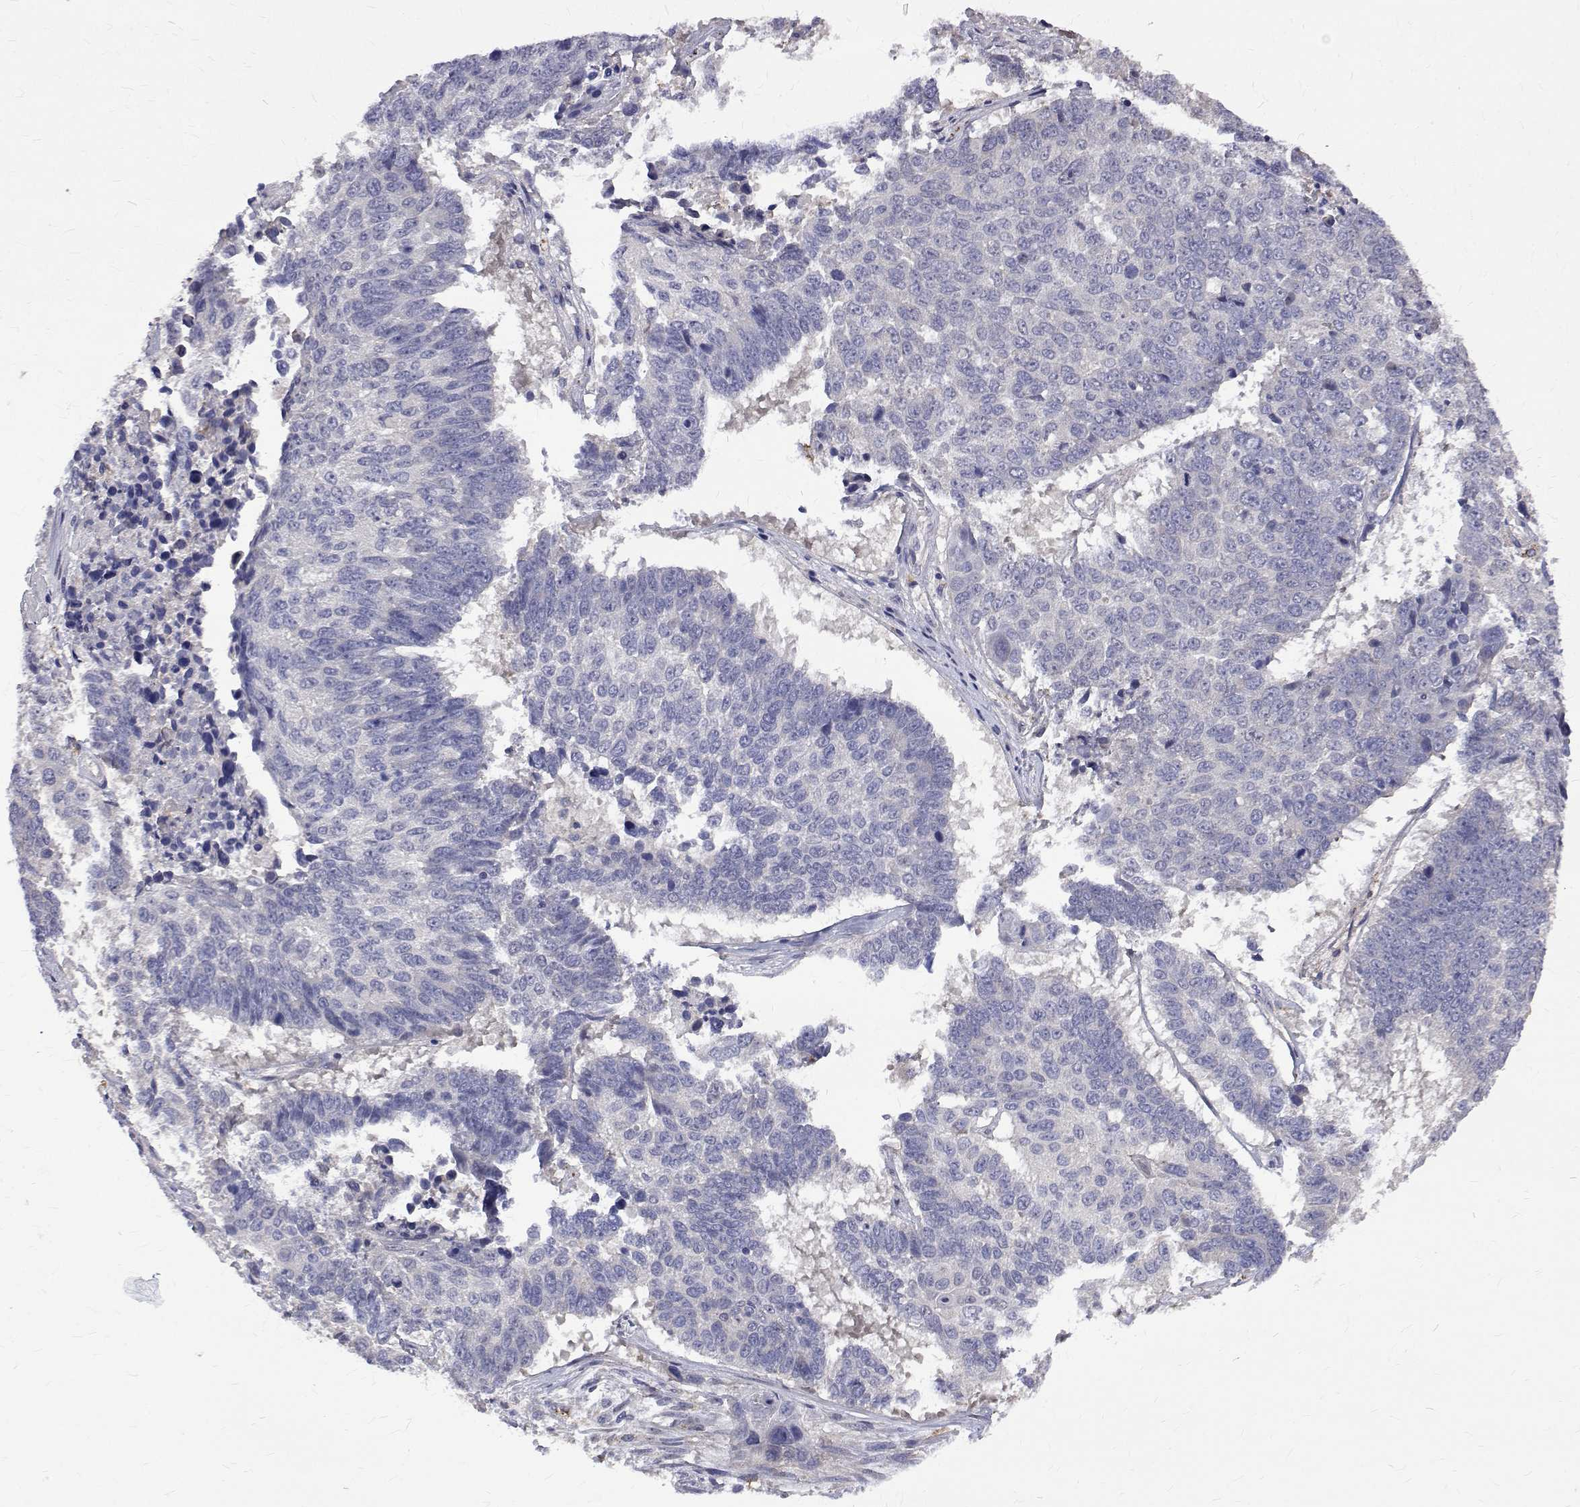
{"staining": {"intensity": "negative", "quantity": "none", "location": "none"}, "tissue": "lung cancer", "cell_type": "Tumor cells", "image_type": "cancer", "snomed": [{"axis": "morphology", "description": "Squamous cell carcinoma, NOS"}, {"axis": "topography", "description": "Lung"}], "caption": "The histopathology image shows no staining of tumor cells in lung cancer.", "gene": "PADI1", "patient": {"sex": "male", "age": 73}}